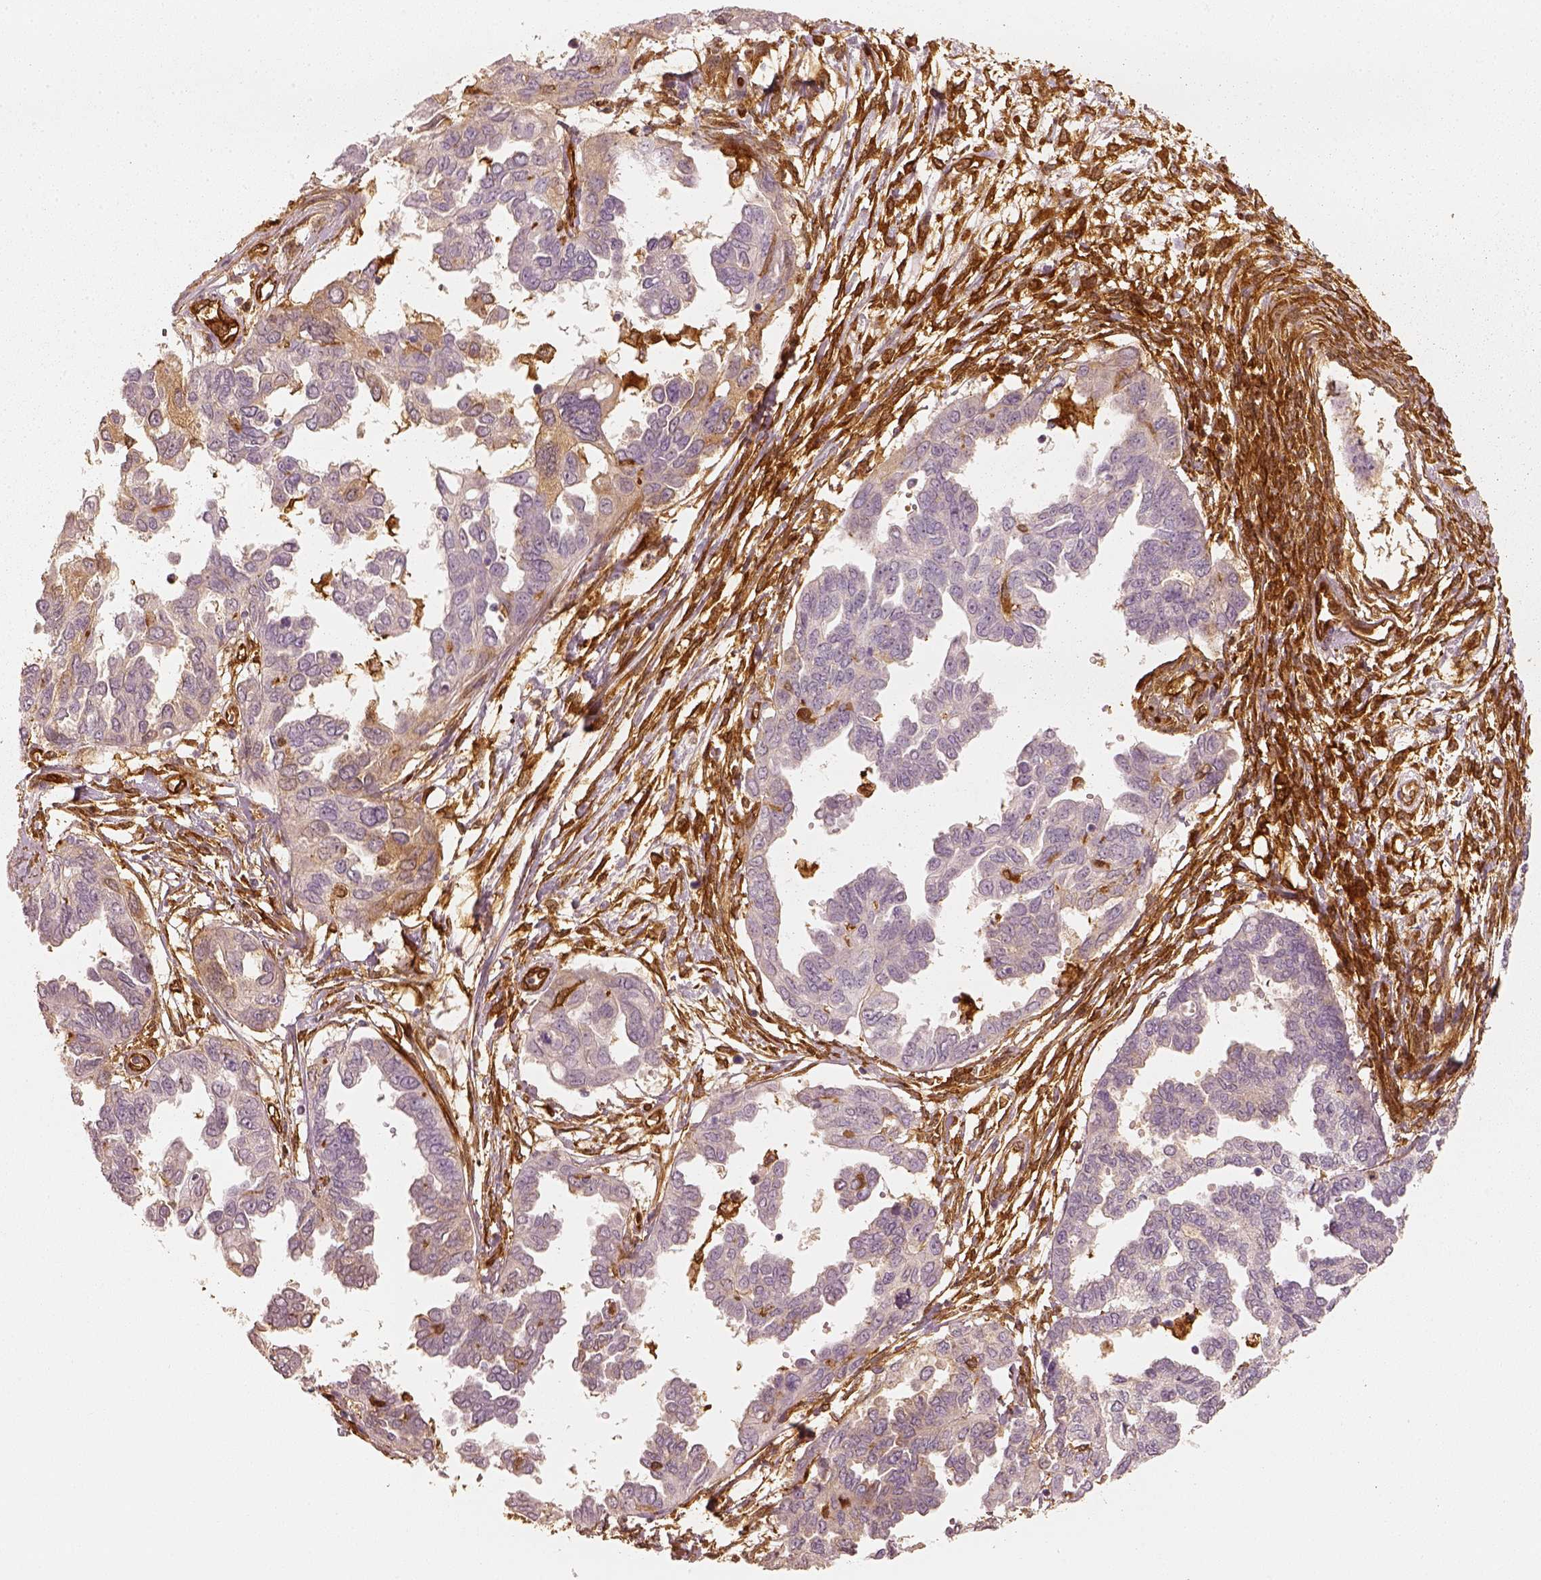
{"staining": {"intensity": "negative", "quantity": "none", "location": "none"}, "tissue": "ovarian cancer", "cell_type": "Tumor cells", "image_type": "cancer", "snomed": [{"axis": "morphology", "description": "Cystadenocarcinoma, serous, NOS"}, {"axis": "topography", "description": "Ovary"}], "caption": "DAB (3,3'-diaminobenzidine) immunohistochemical staining of human ovarian serous cystadenocarcinoma shows no significant expression in tumor cells.", "gene": "FSCN1", "patient": {"sex": "female", "age": 53}}